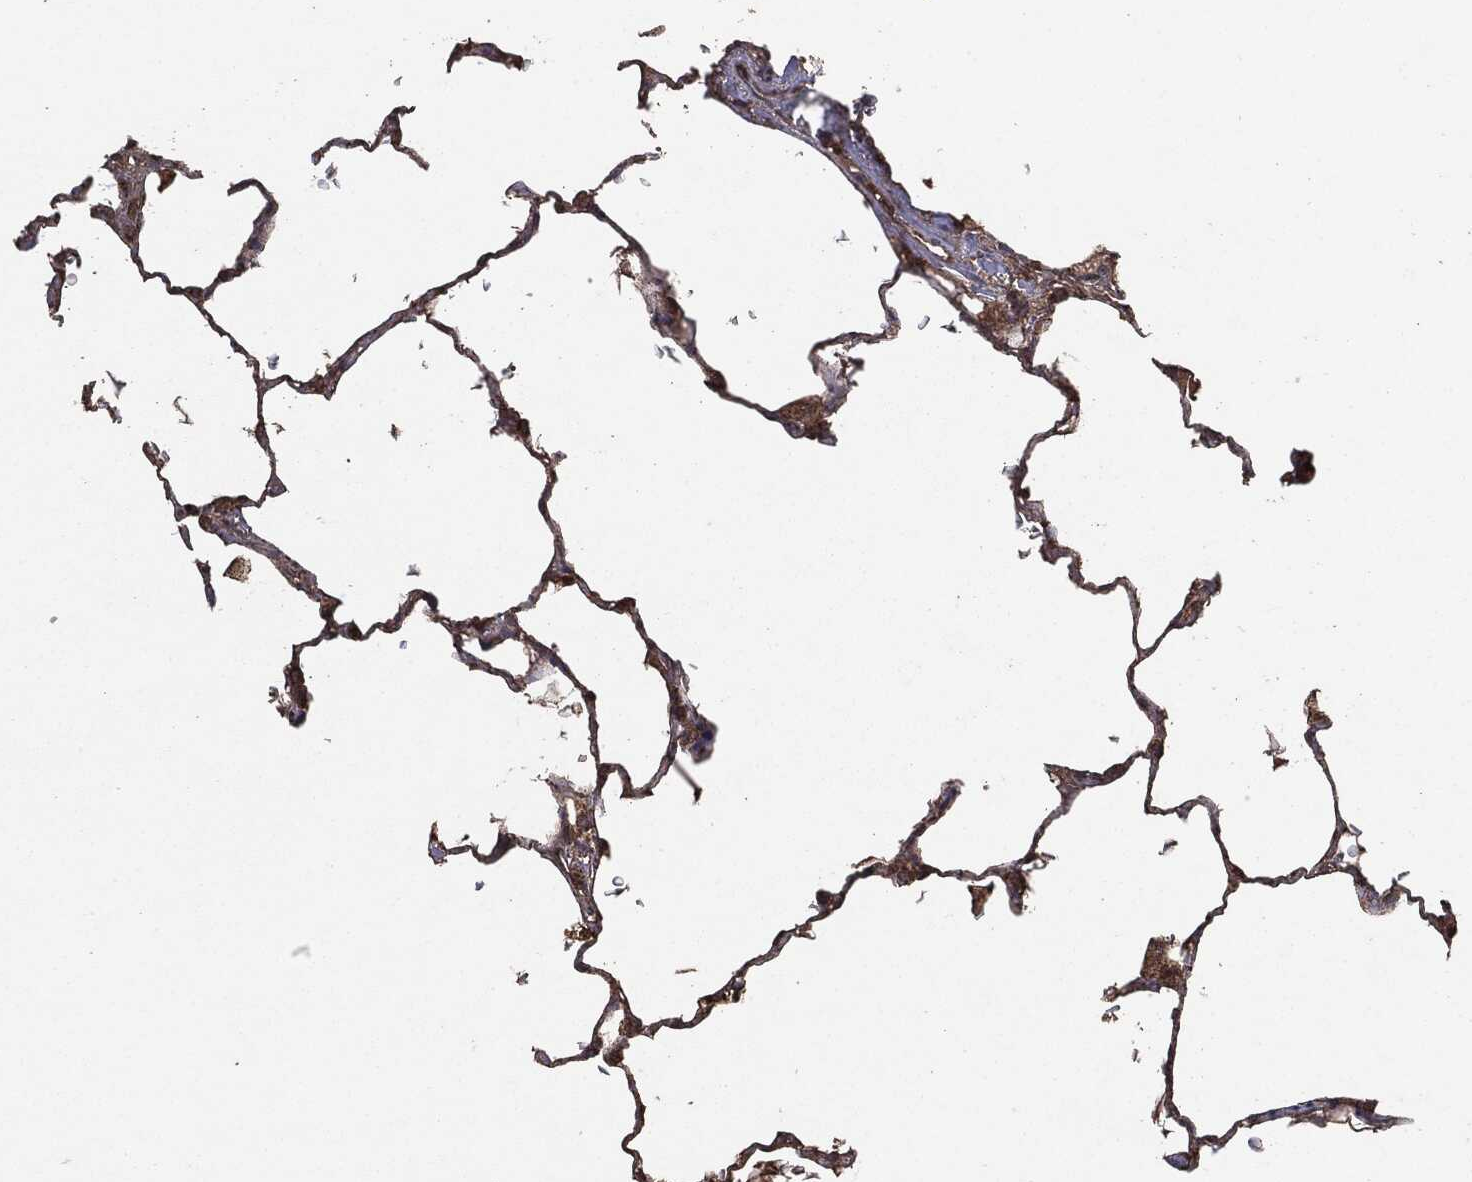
{"staining": {"intensity": "moderate", "quantity": ">75%", "location": "cytoplasmic/membranous"}, "tissue": "lung", "cell_type": "Alveolar cells", "image_type": "normal", "snomed": [{"axis": "morphology", "description": "Normal tissue, NOS"}, {"axis": "morphology", "description": "Adenocarcinoma, metastatic, NOS"}, {"axis": "topography", "description": "Lung"}], "caption": "Protein staining of unremarkable lung exhibits moderate cytoplasmic/membranous positivity in about >75% of alveolar cells. (DAB (3,3'-diaminobenzidine) IHC, brown staining for protein, blue staining for nuclei).", "gene": "MTOR", "patient": {"sex": "male", "age": 45}}